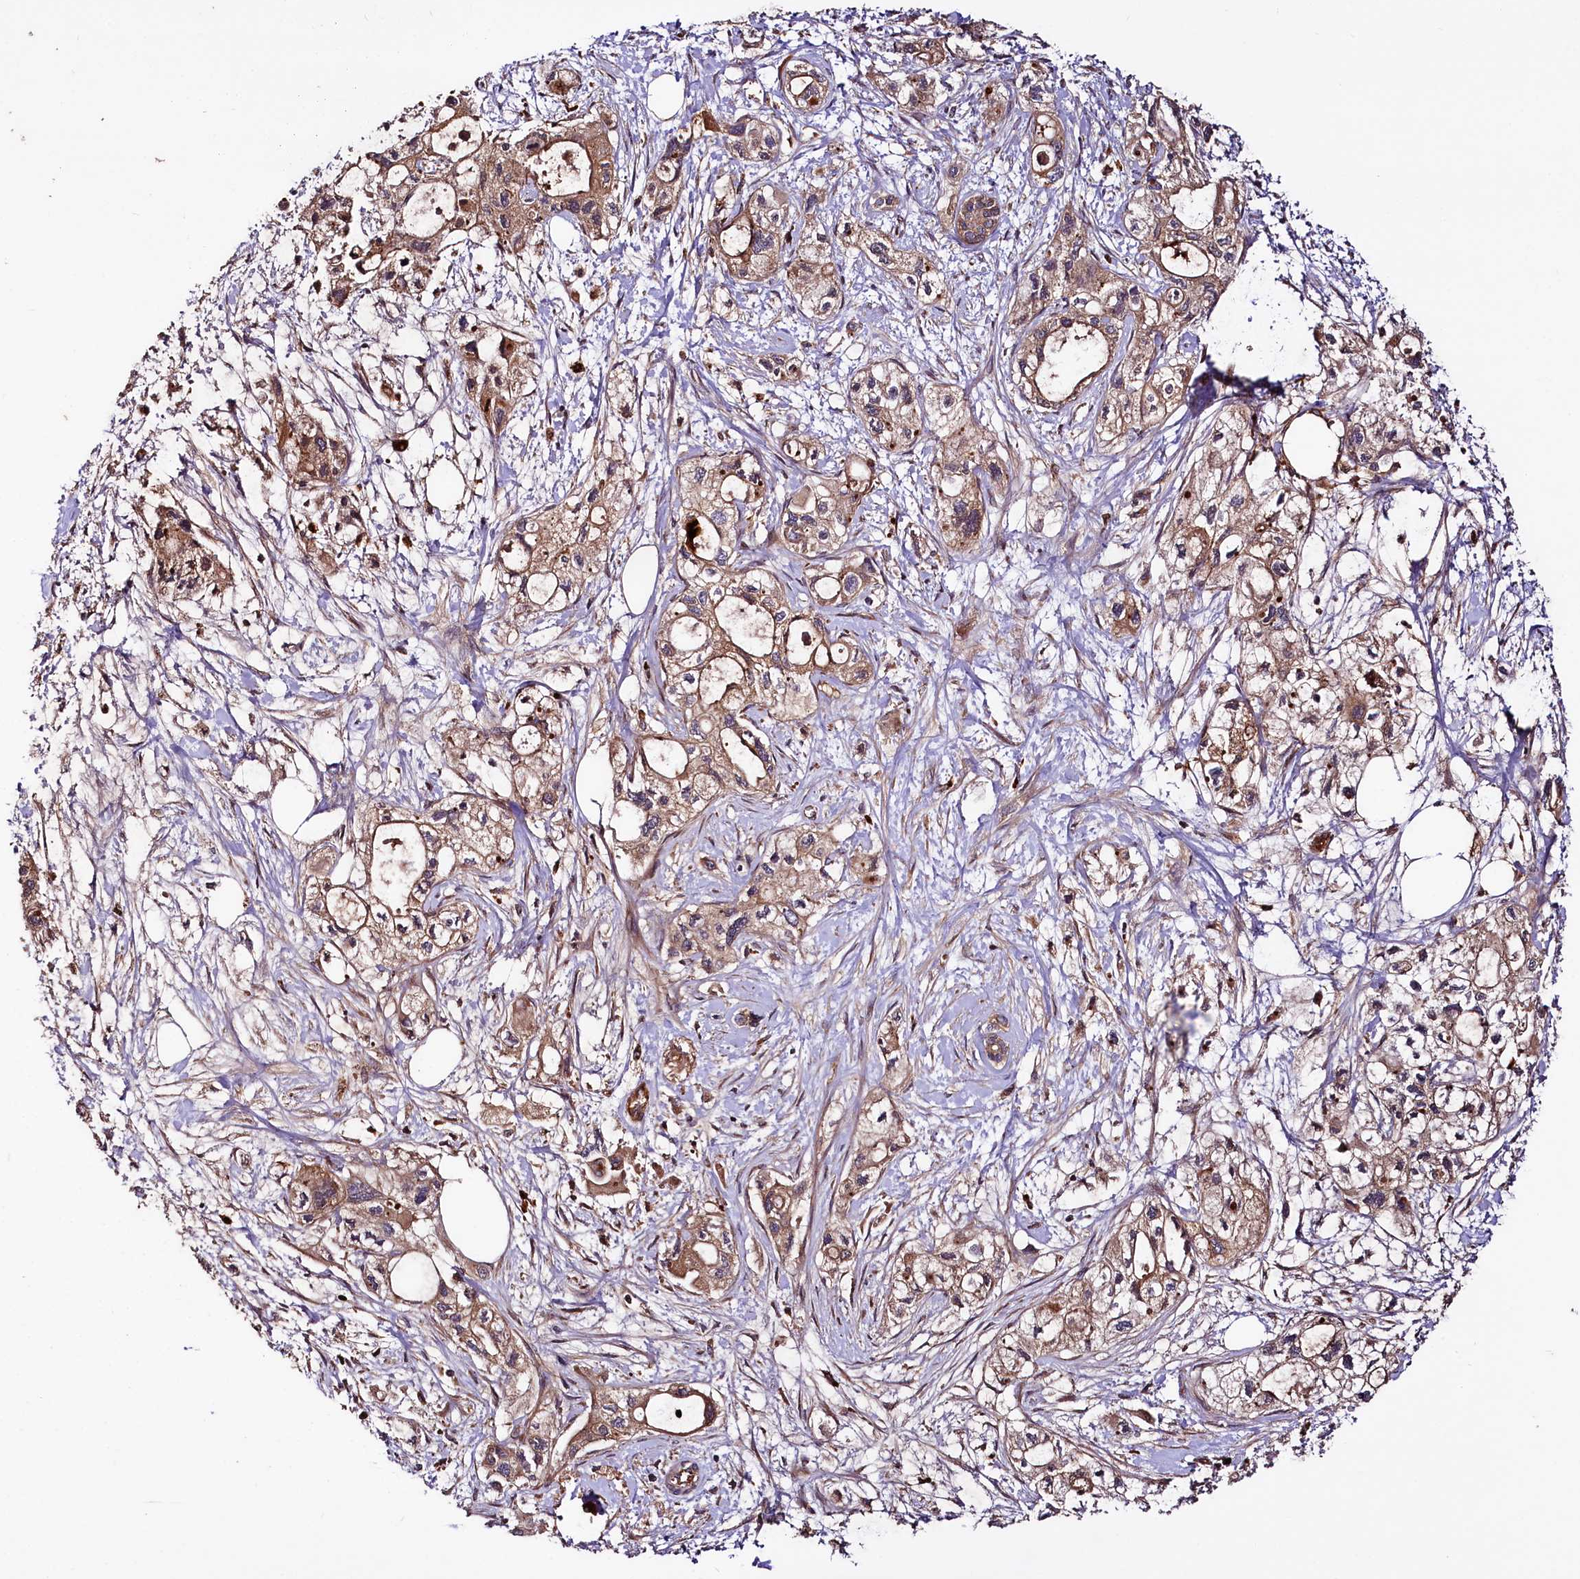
{"staining": {"intensity": "moderate", "quantity": ">75%", "location": "cytoplasmic/membranous"}, "tissue": "pancreatic cancer", "cell_type": "Tumor cells", "image_type": "cancer", "snomed": [{"axis": "morphology", "description": "Adenocarcinoma, NOS"}, {"axis": "topography", "description": "Pancreas"}], "caption": "Protein expression analysis of pancreatic cancer shows moderate cytoplasmic/membranous expression in about >75% of tumor cells.", "gene": "CEP295", "patient": {"sex": "male", "age": 75}}